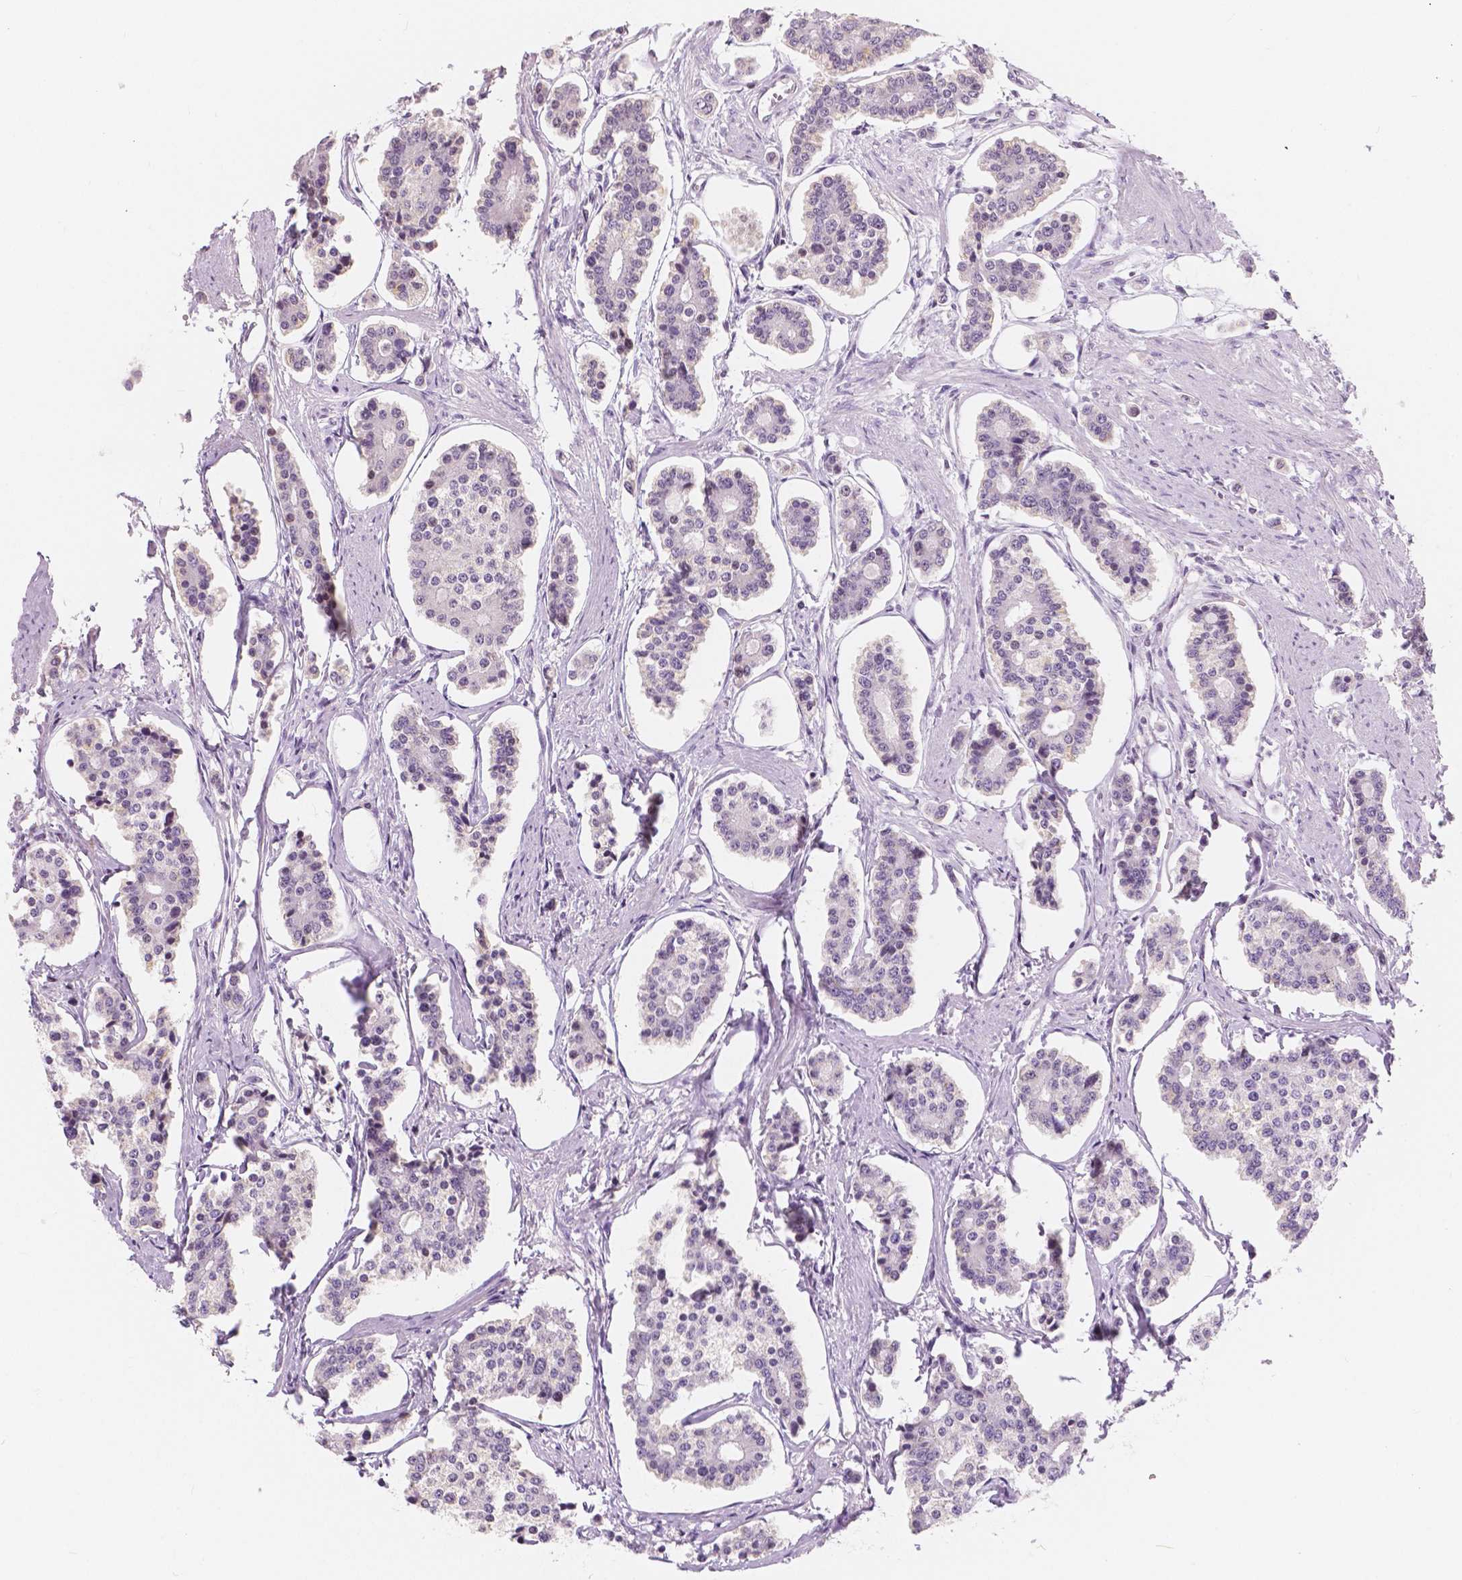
{"staining": {"intensity": "negative", "quantity": "none", "location": "none"}, "tissue": "carcinoid", "cell_type": "Tumor cells", "image_type": "cancer", "snomed": [{"axis": "morphology", "description": "Carcinoid, malignant, NOS"}, {"axis": "topography", "description": "Small intestine"}], "caption": "IHC histopathology image of neoplastic tissue: human malignant carcinoid stained with DAB (3,3'-diaminobenzidine) exhibits no significant protein expression in tumor cells.", "gene": "NOLC1", "patient": {"sex": "female", "age": 65}}